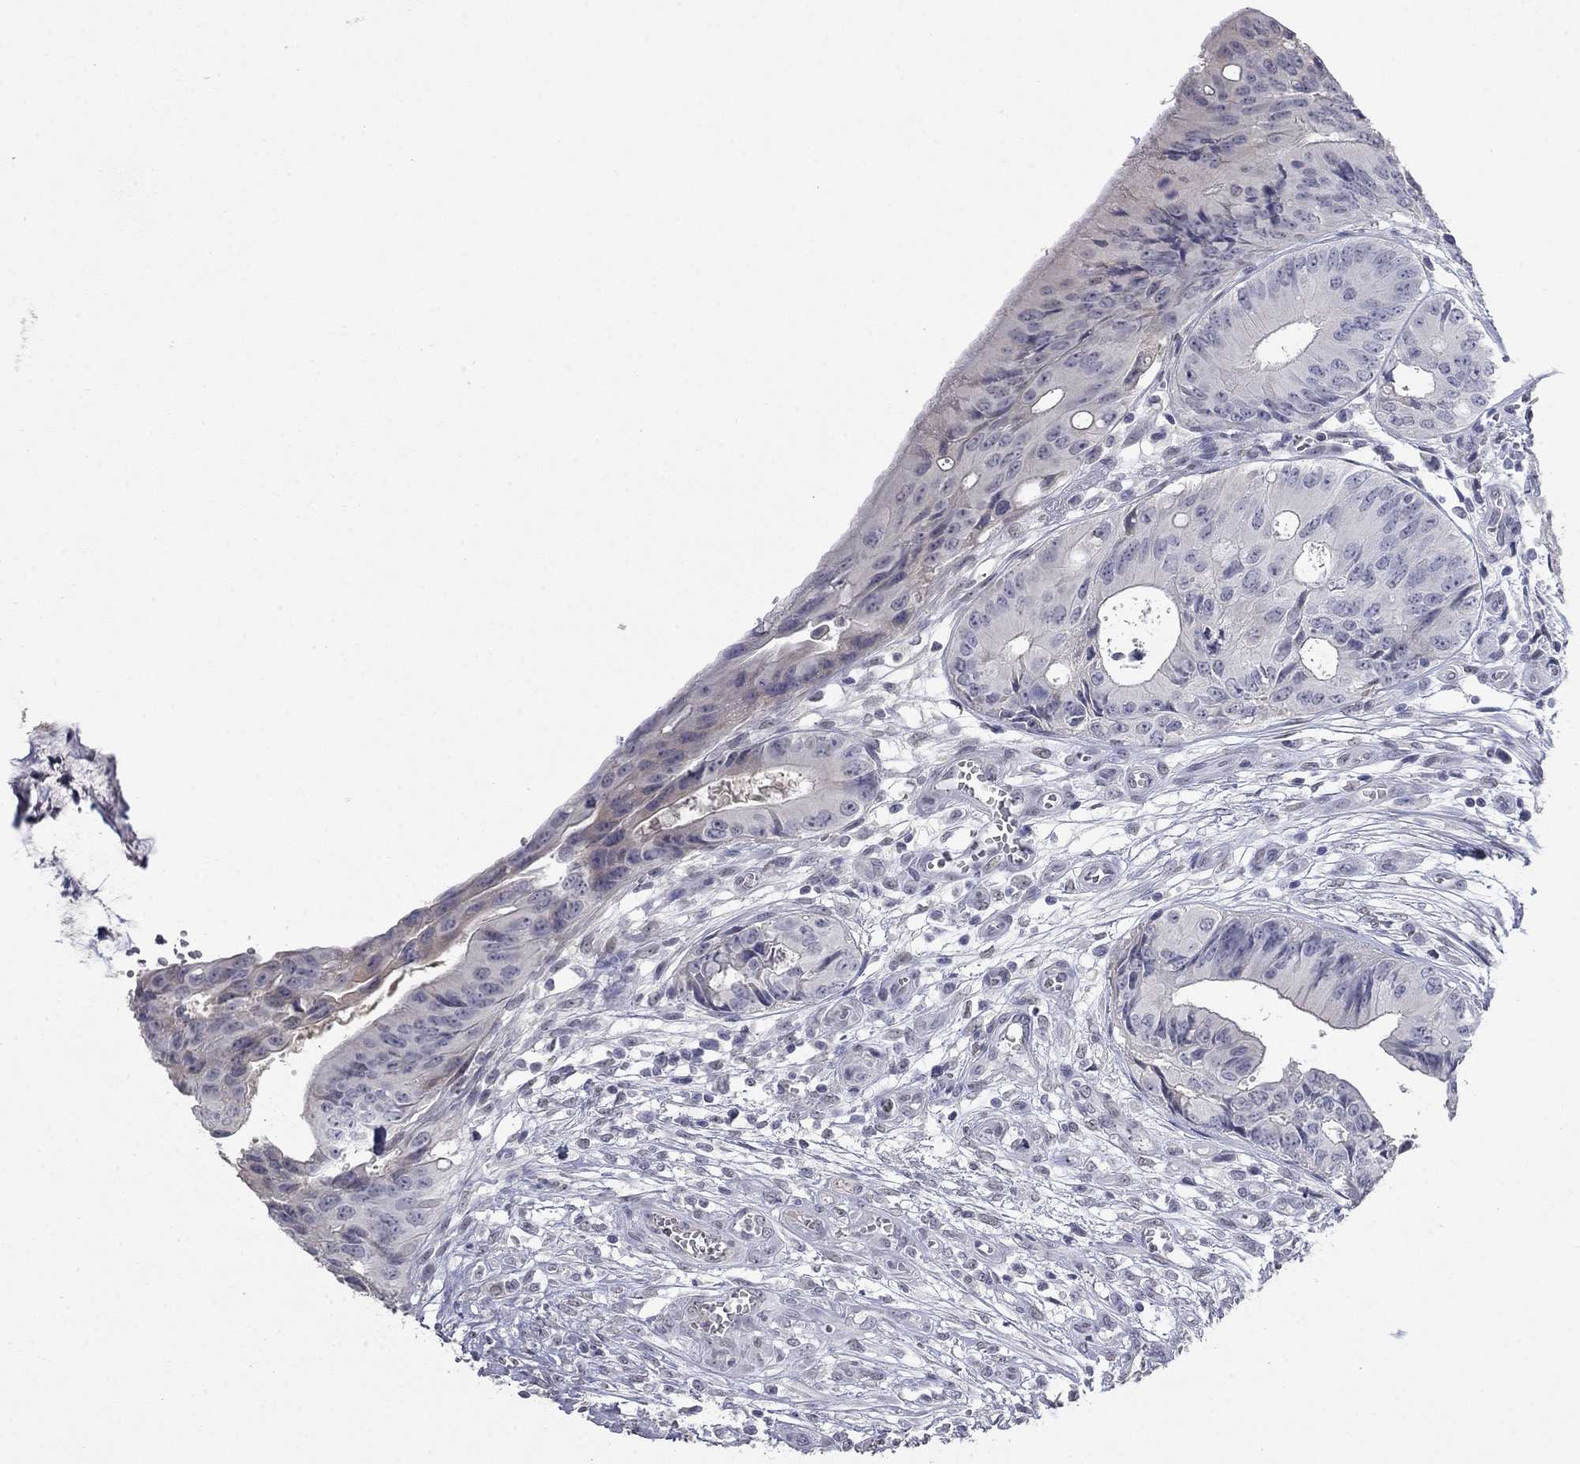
{"staining": {"intensity": "negative", "quantity": "none", "location": "none"}, "tissue": "colorectal cancer", "cell_type": "Tumor cells", "image_type": "cancer", "snomed": [{"axis": "morphology", "description": "Normal tissue, NOS"}, {"axis": "morphology", "description": "Adenocarcinoma, NOS"}, {"axis": "topography", "description": "Colon"}], "caption": "Protein analysis of colorectal adenocarcinoma shows no significant staining in tumor cells.", "gene": "SLC51A", "patient": {"sex": "male", "age": 65}}